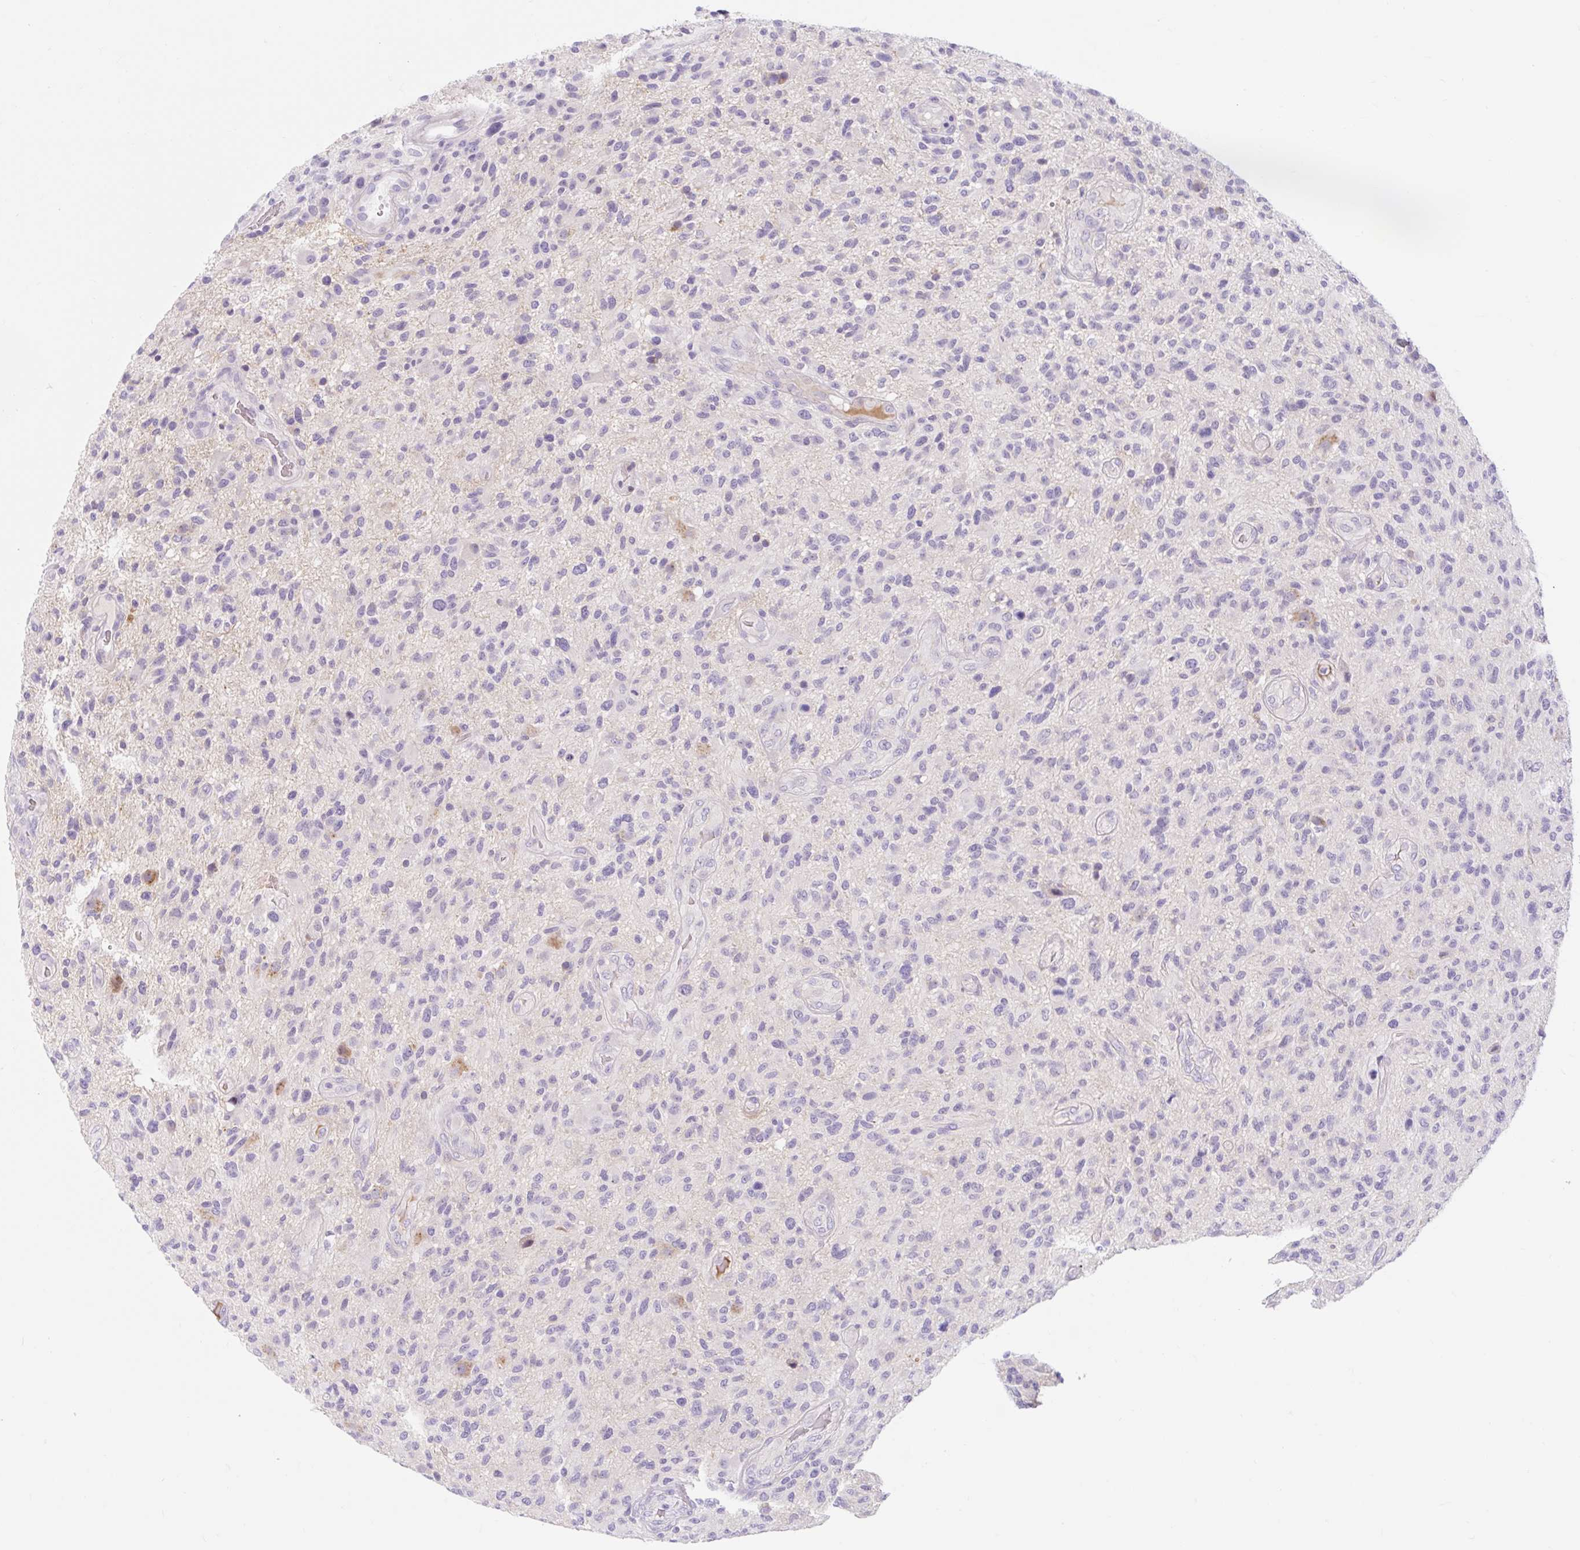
{"staining": {"intensity": "negative", "quantity": "none", "location": "none"}, "tissue": "glioma", "cell_type": "Tumor cells", "image_type": "cancer", "snomed": [{"axis": "morphology", "description": "Glioma, malignant, High grade"}, {"axis": "topography", "description": "Brain"}], "caption": "Malignant glioma (high-grade) was stained to show a protein in brown. There is no significant expression in tumor cells.", "gene": "SLC28A1", "patient": {"sex": "male", "age": 47}}